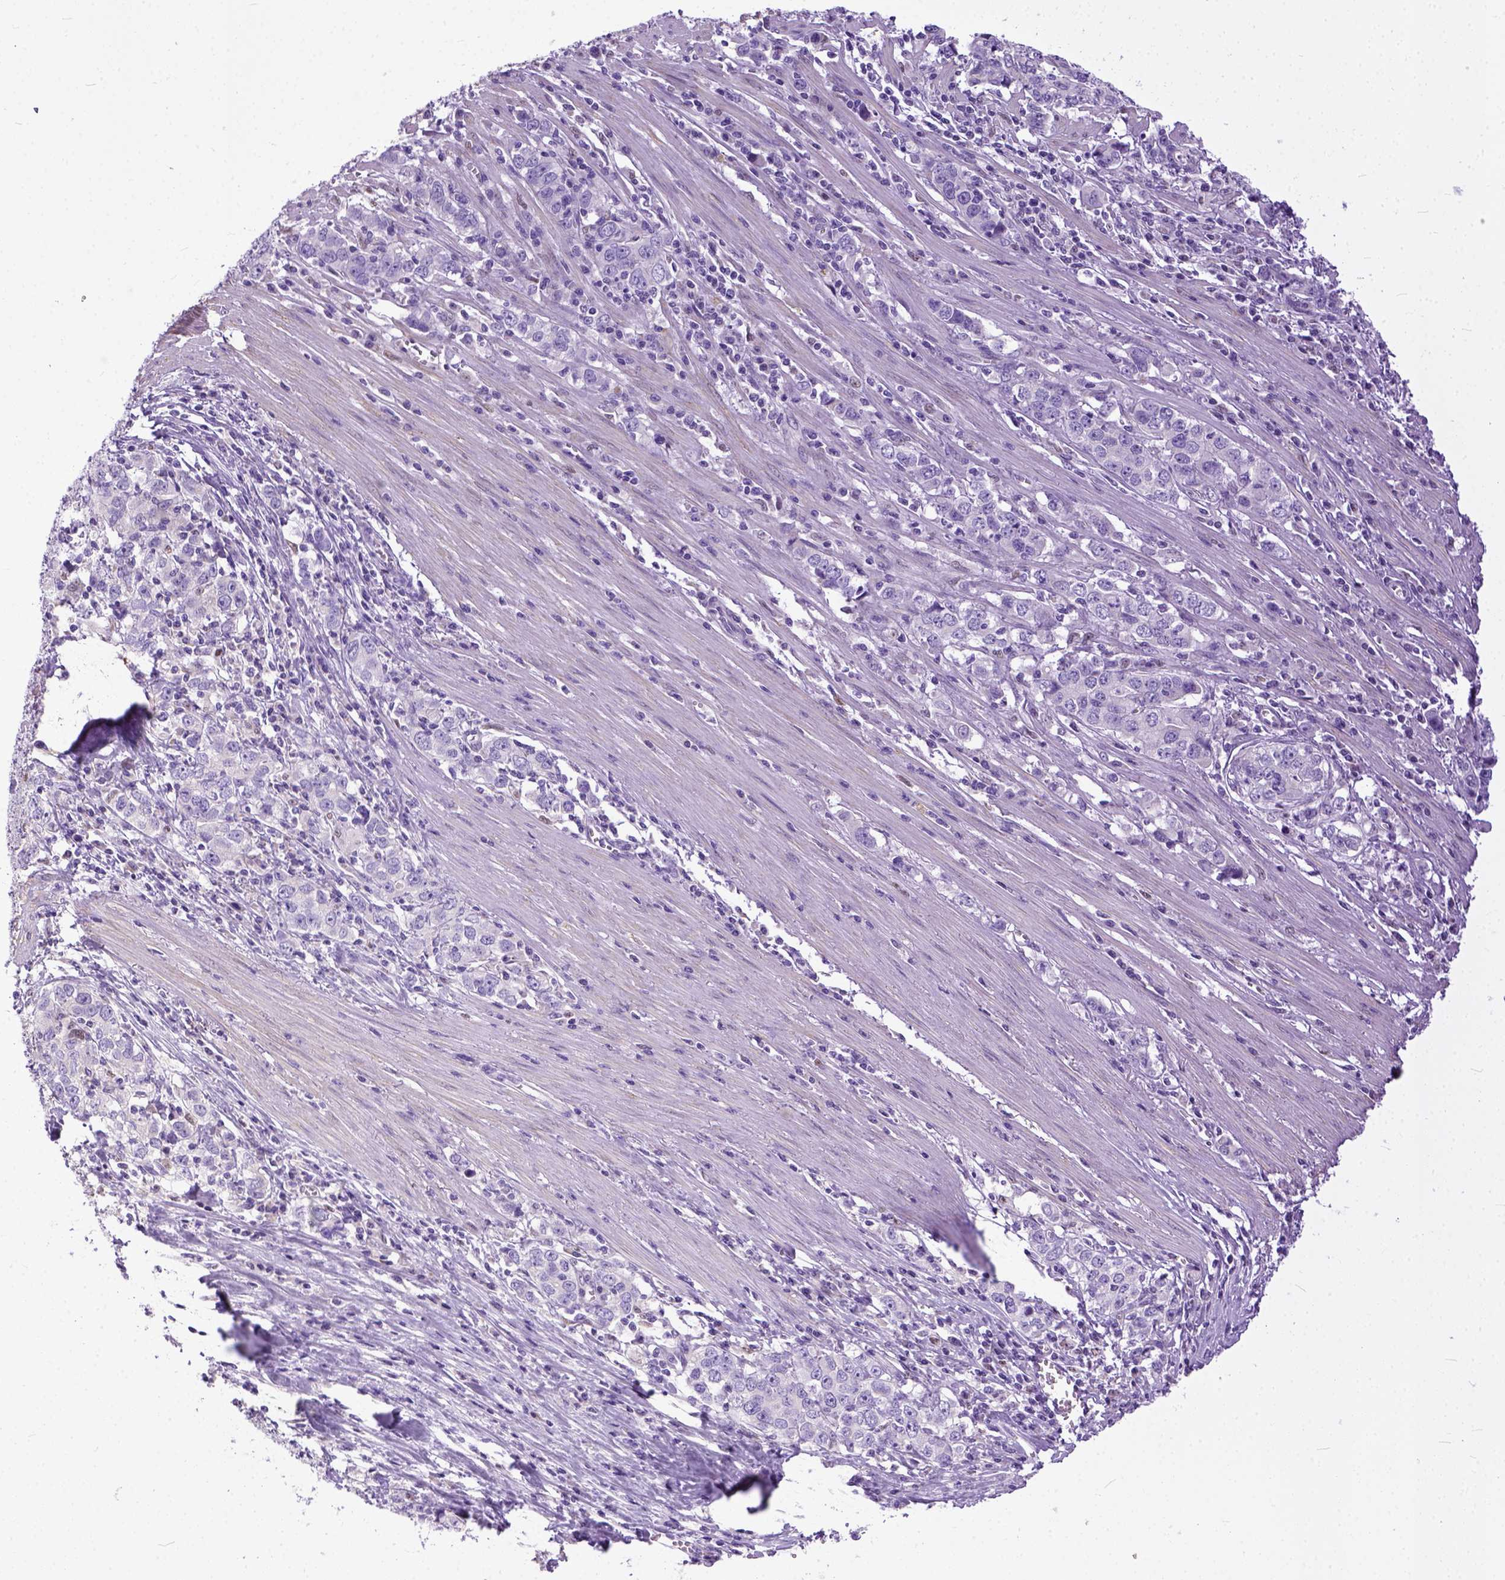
{"staining": {"intensity": "negative", "quantity": "none", "location": "none"}, "tissue": "stomach cancer", "cell_type": "Tumor cells", "image_type": "cancer", "snomed": [{"axis": "morphology", "description": "Adenocarcinoma, NOS"}, {"axis": "topography", "description": "Stomach, lower"}], "caption": "Adenocarcinoma (stomach) was stained to show a protein in brown. There is no significant positivity in tumor cells.", "gene": "CRB1", "patient": {"sex": "female", "age": 72}}